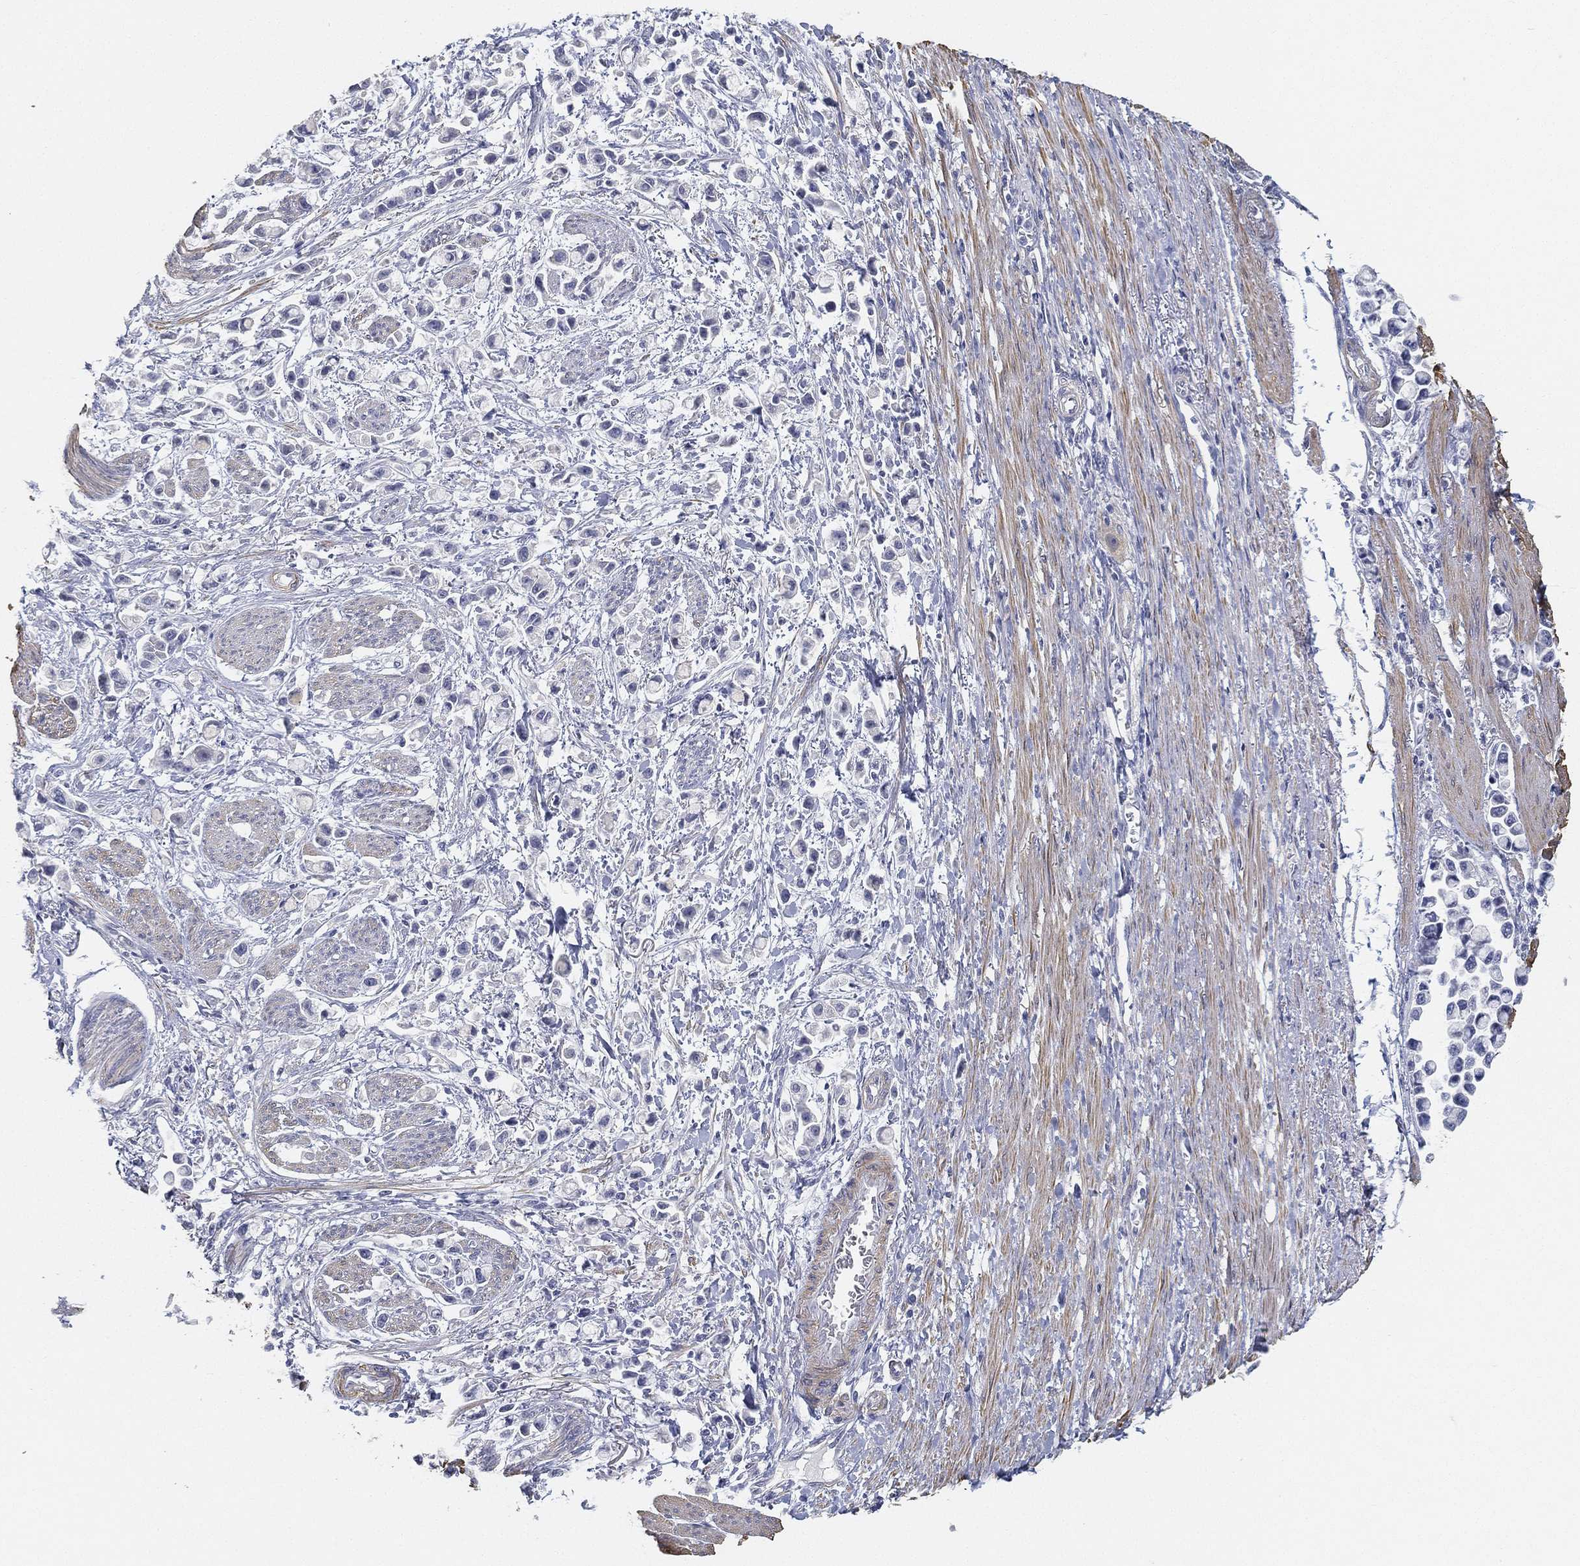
{"staining": {"intensity": "negative", "quantity": "none", "location": "none"}, "tissue": "stomach cancer", "cell_type": "Tumor cells", "image_type": "cancer", "snomed": [{"axis": "morphology", "description": "Adenocarcinoma, NOS"}, {"axis": "topography", "description": "Stomach"}], "caption": "Human adenocarcinoma (stomach) stained for a protein using IHC demonstrates no expression in tumor cells.", "gene": "GPR61", "patient": {"sex": "female", "age": 81}}